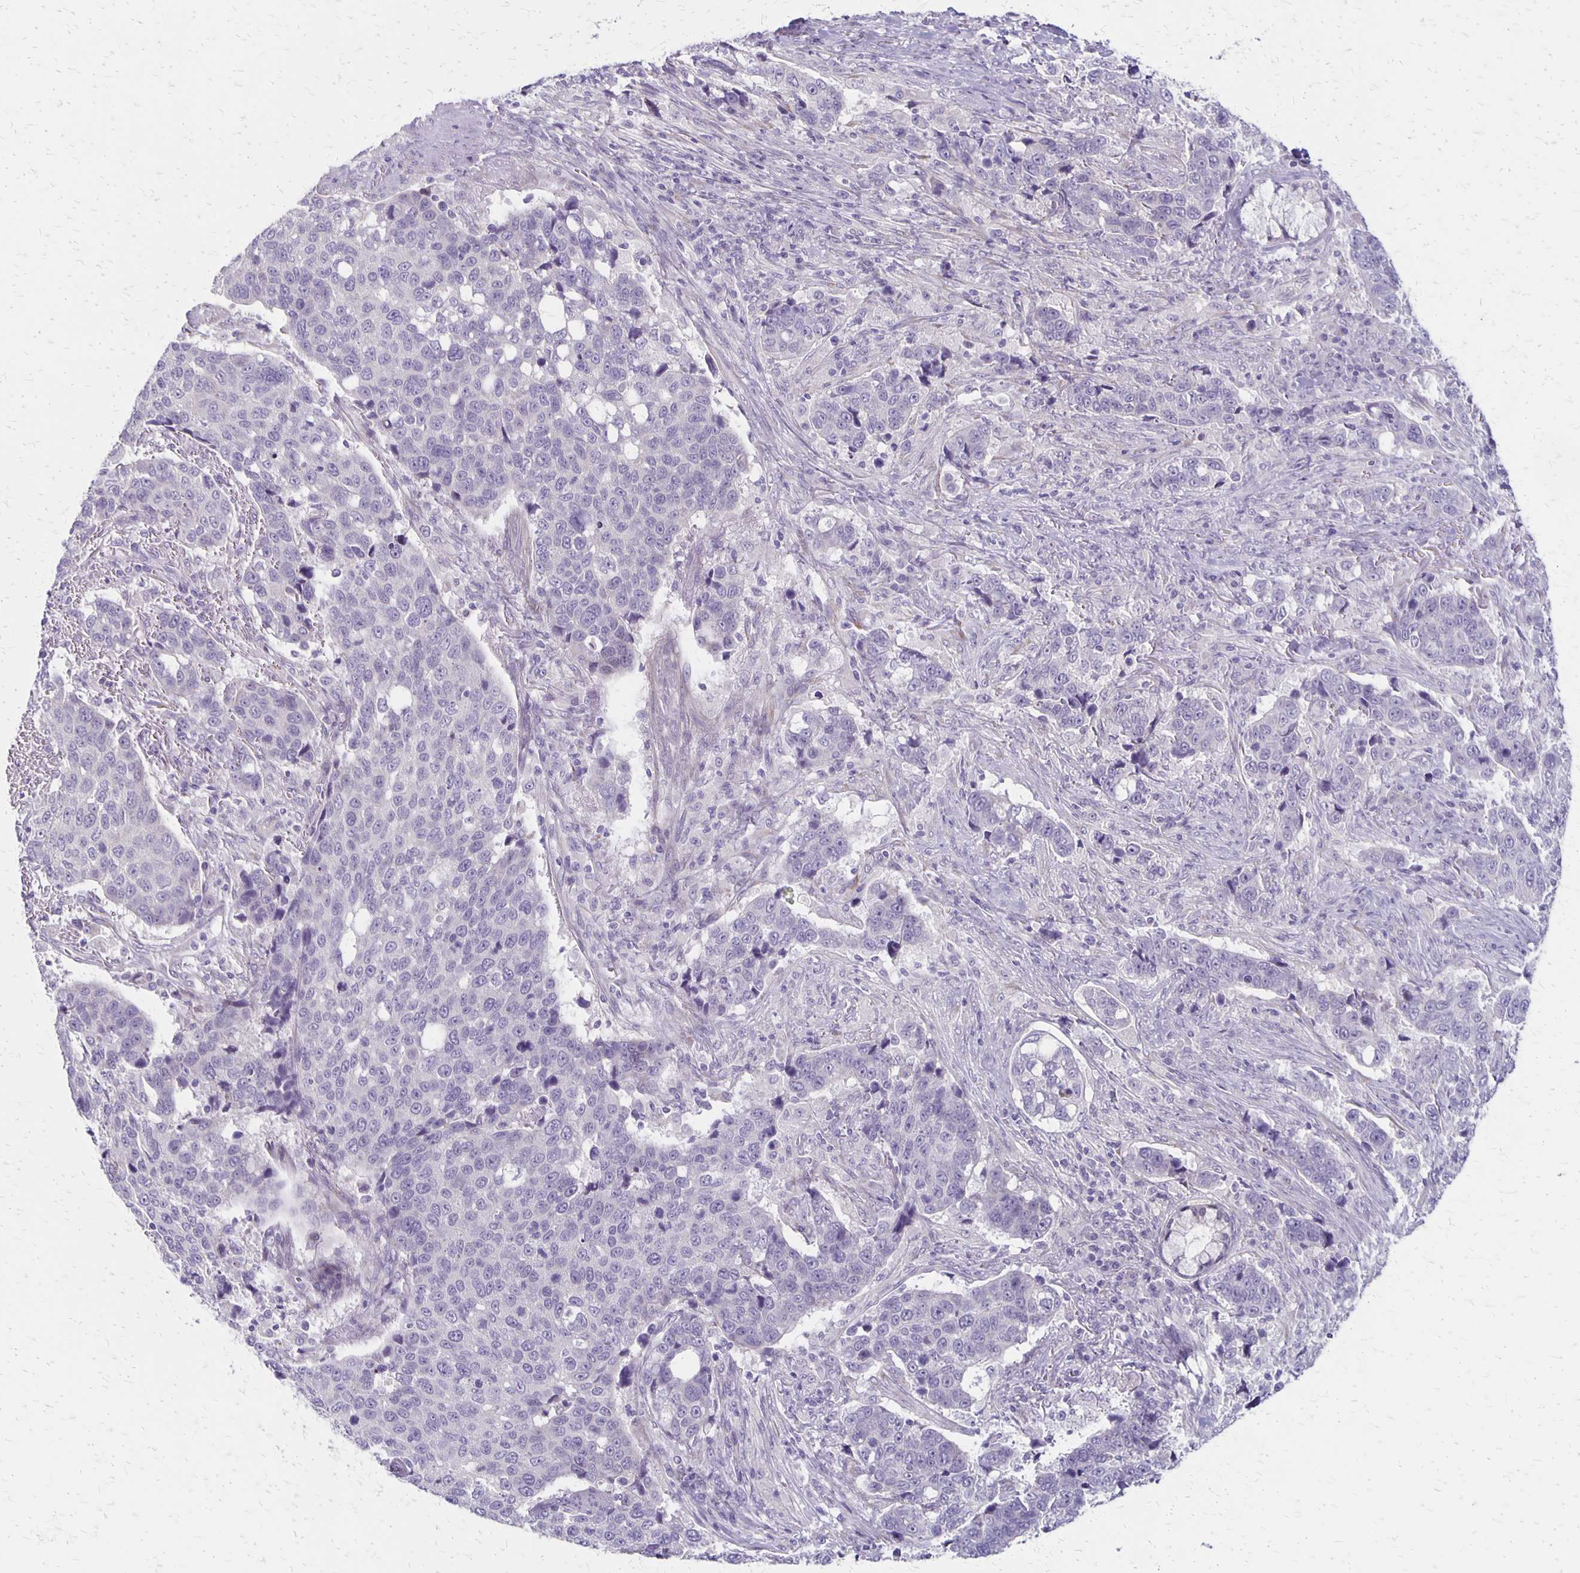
{"staining": {"intensity": "negative", "quantity": "none", "location": "none"}, "tissue": "lung cancer", "cell_type": "Tumor cells", "image_type": "cancer", "snomed": [{"axis": "morphology", "description": "Squamous cell carcinoma, NOS"}, {"axis": "topography", "description": "Lymph node"}, {"axis": "topography", "description": "Lung"}], "caption": "Human lung cancer stained for a protein using immunohistochemistry (IHC) reveals no staining in tumor cells.", "gene": "HOMER1", "patient": {"sex": "male", "age": 61}}